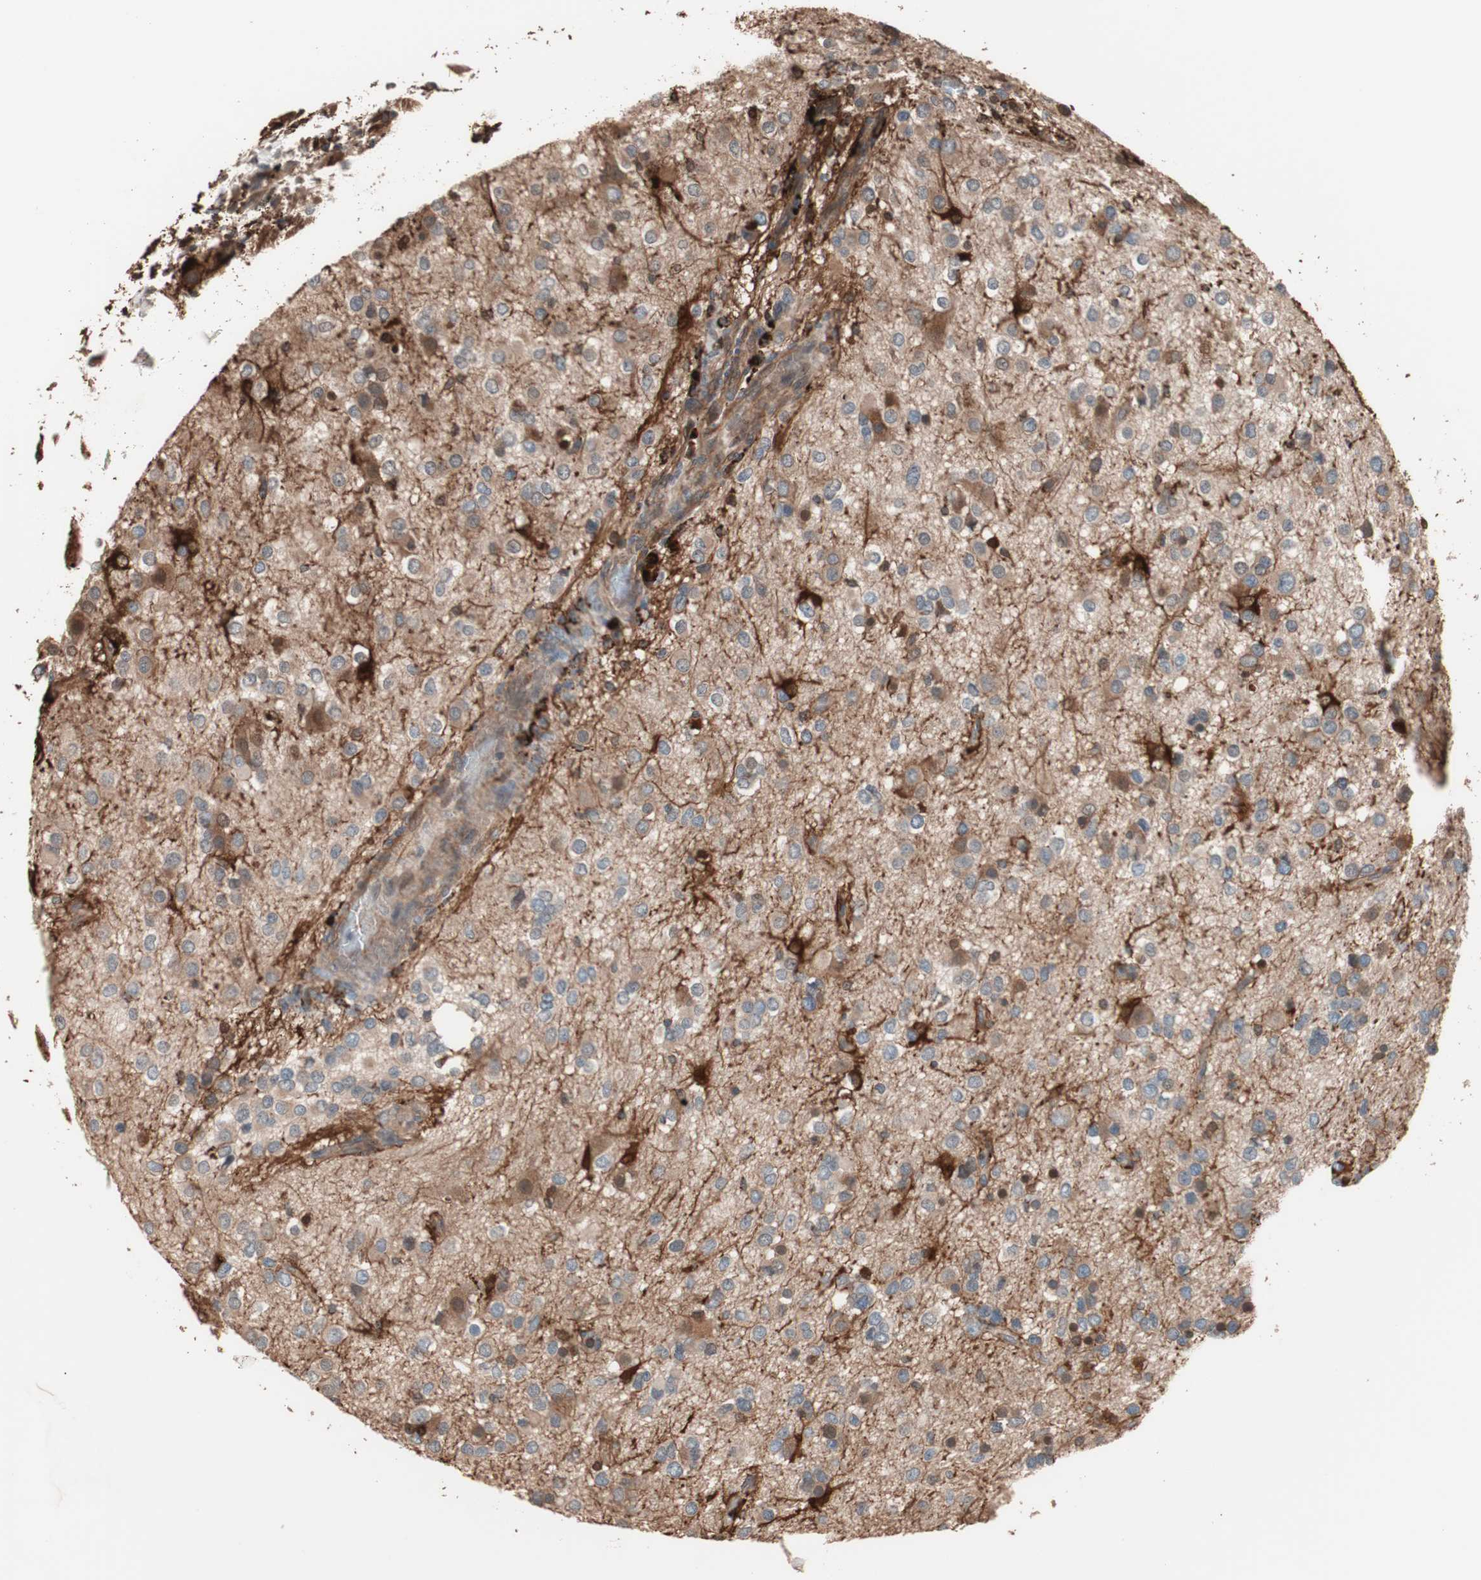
{"staining": {"intensity": "moderate", "quantity": ">75%", "location": "cytoplasmic/membranous"}, "tissue": "glioma", "cell_type": "Tumor cells", "image_type": "cancer", "snomed": [{"axis": "morphology", "description": "Glioma, malignant, Low grade"}, {"axis": "topography", "description": "Brain"}], "caption": "Tumor cells show medium levels of moderate cytoplasmic/membranous expression in about >75% of cells in malignant glioma (low-grade).", "gene": "CCT3", "patient": {"sex": "male", "age": 42}}